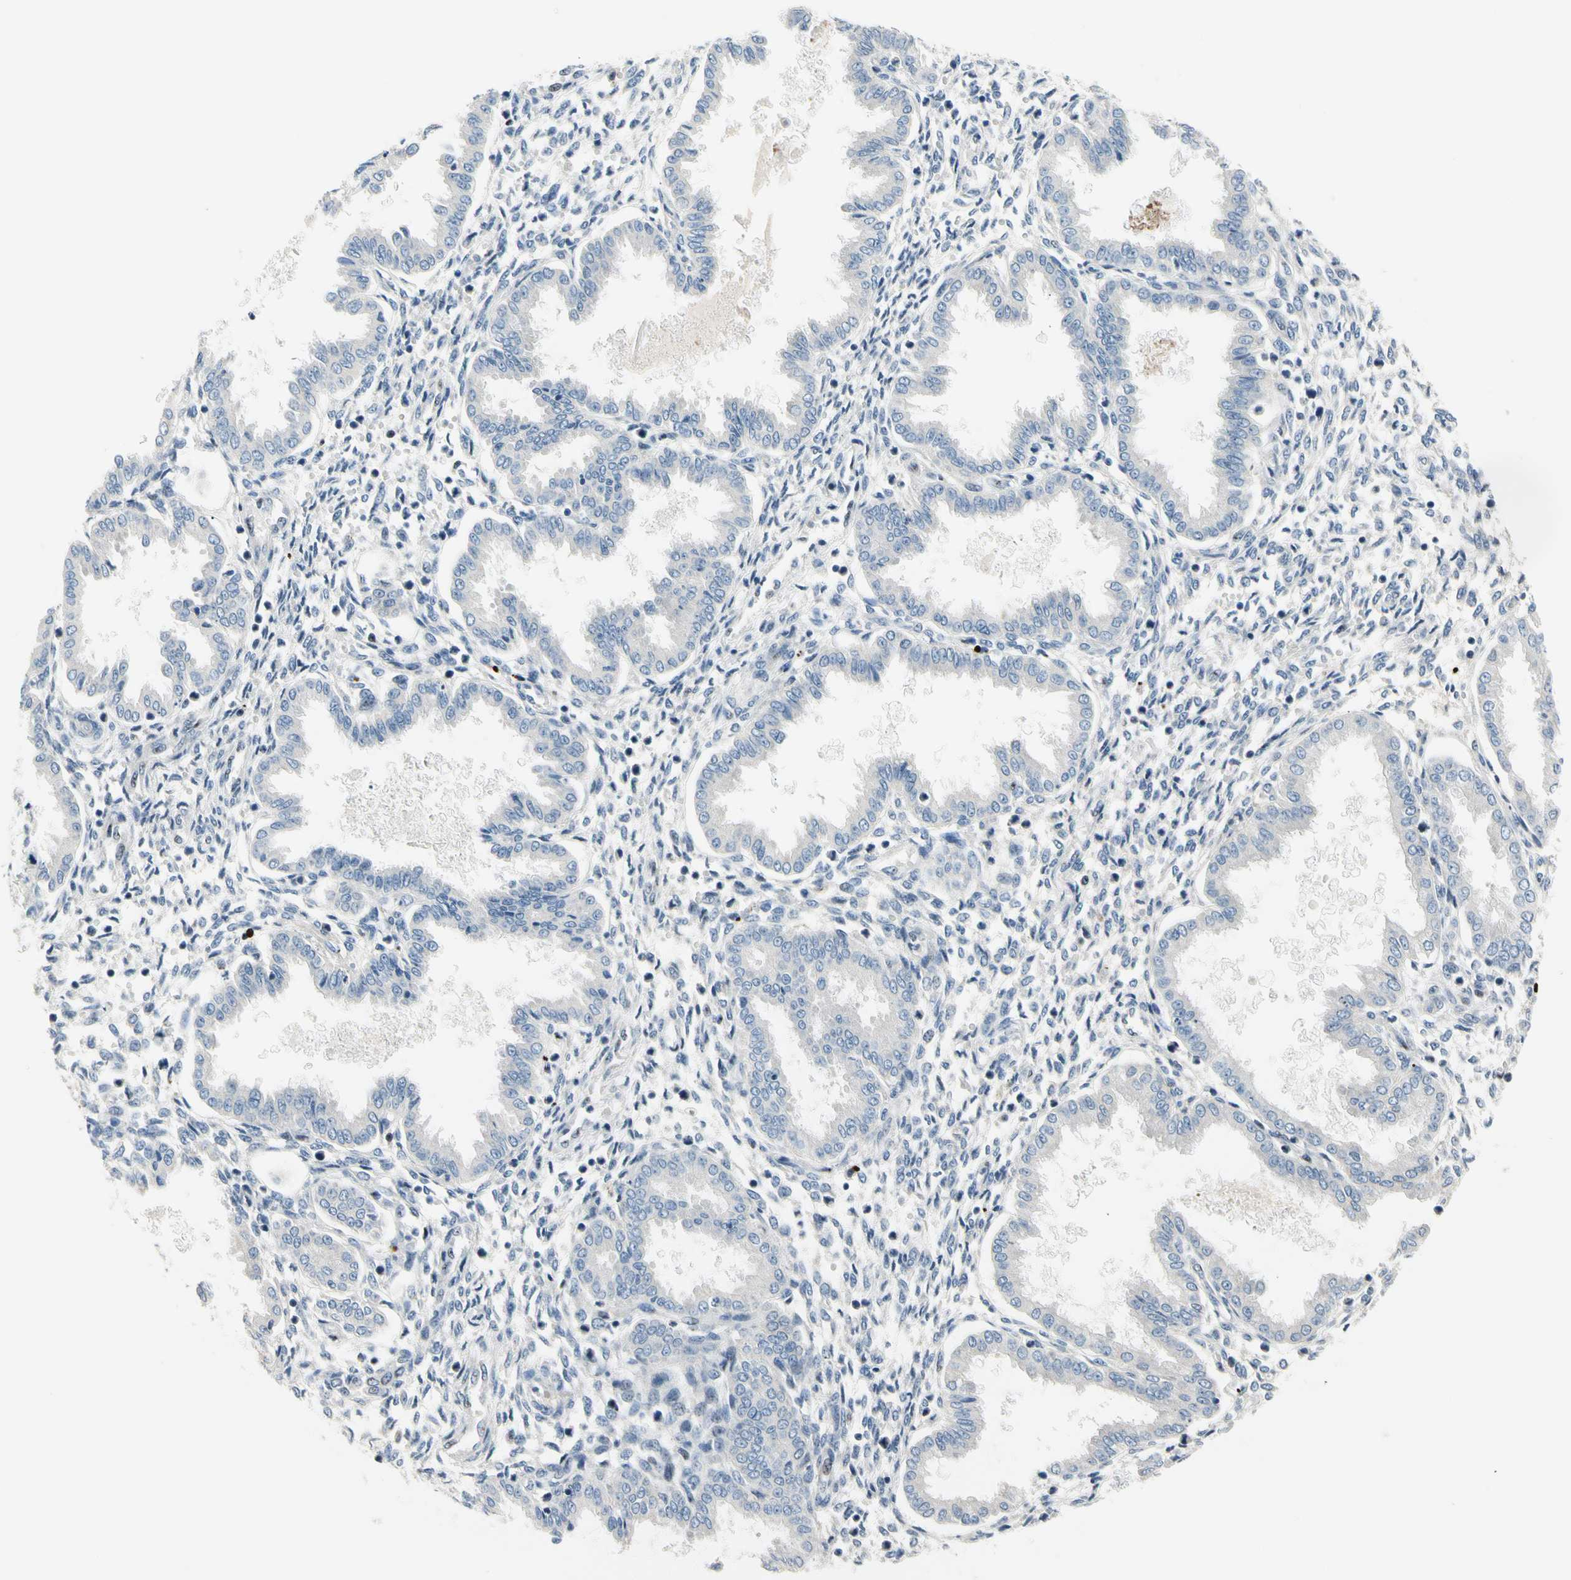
{"staining": {"intensity": "negative", "quantity": "none", "location": "none"}, "tissue": "endometrium", "cell_type": "Cells in endometrial stroma", "image_type": "normal", "snomed": [{"axis": "morphology", "description": "Normal tissue, NOS"}, {"axis": "topography", "description": "Endometrium"}], "caption": "IHC image of unremarkable human endometrium stained for a protein (brown), which shows no expression in cells in endometrial stroma.", "gene": "NFASC", "patient": {"sex": "female", "age": 33}}